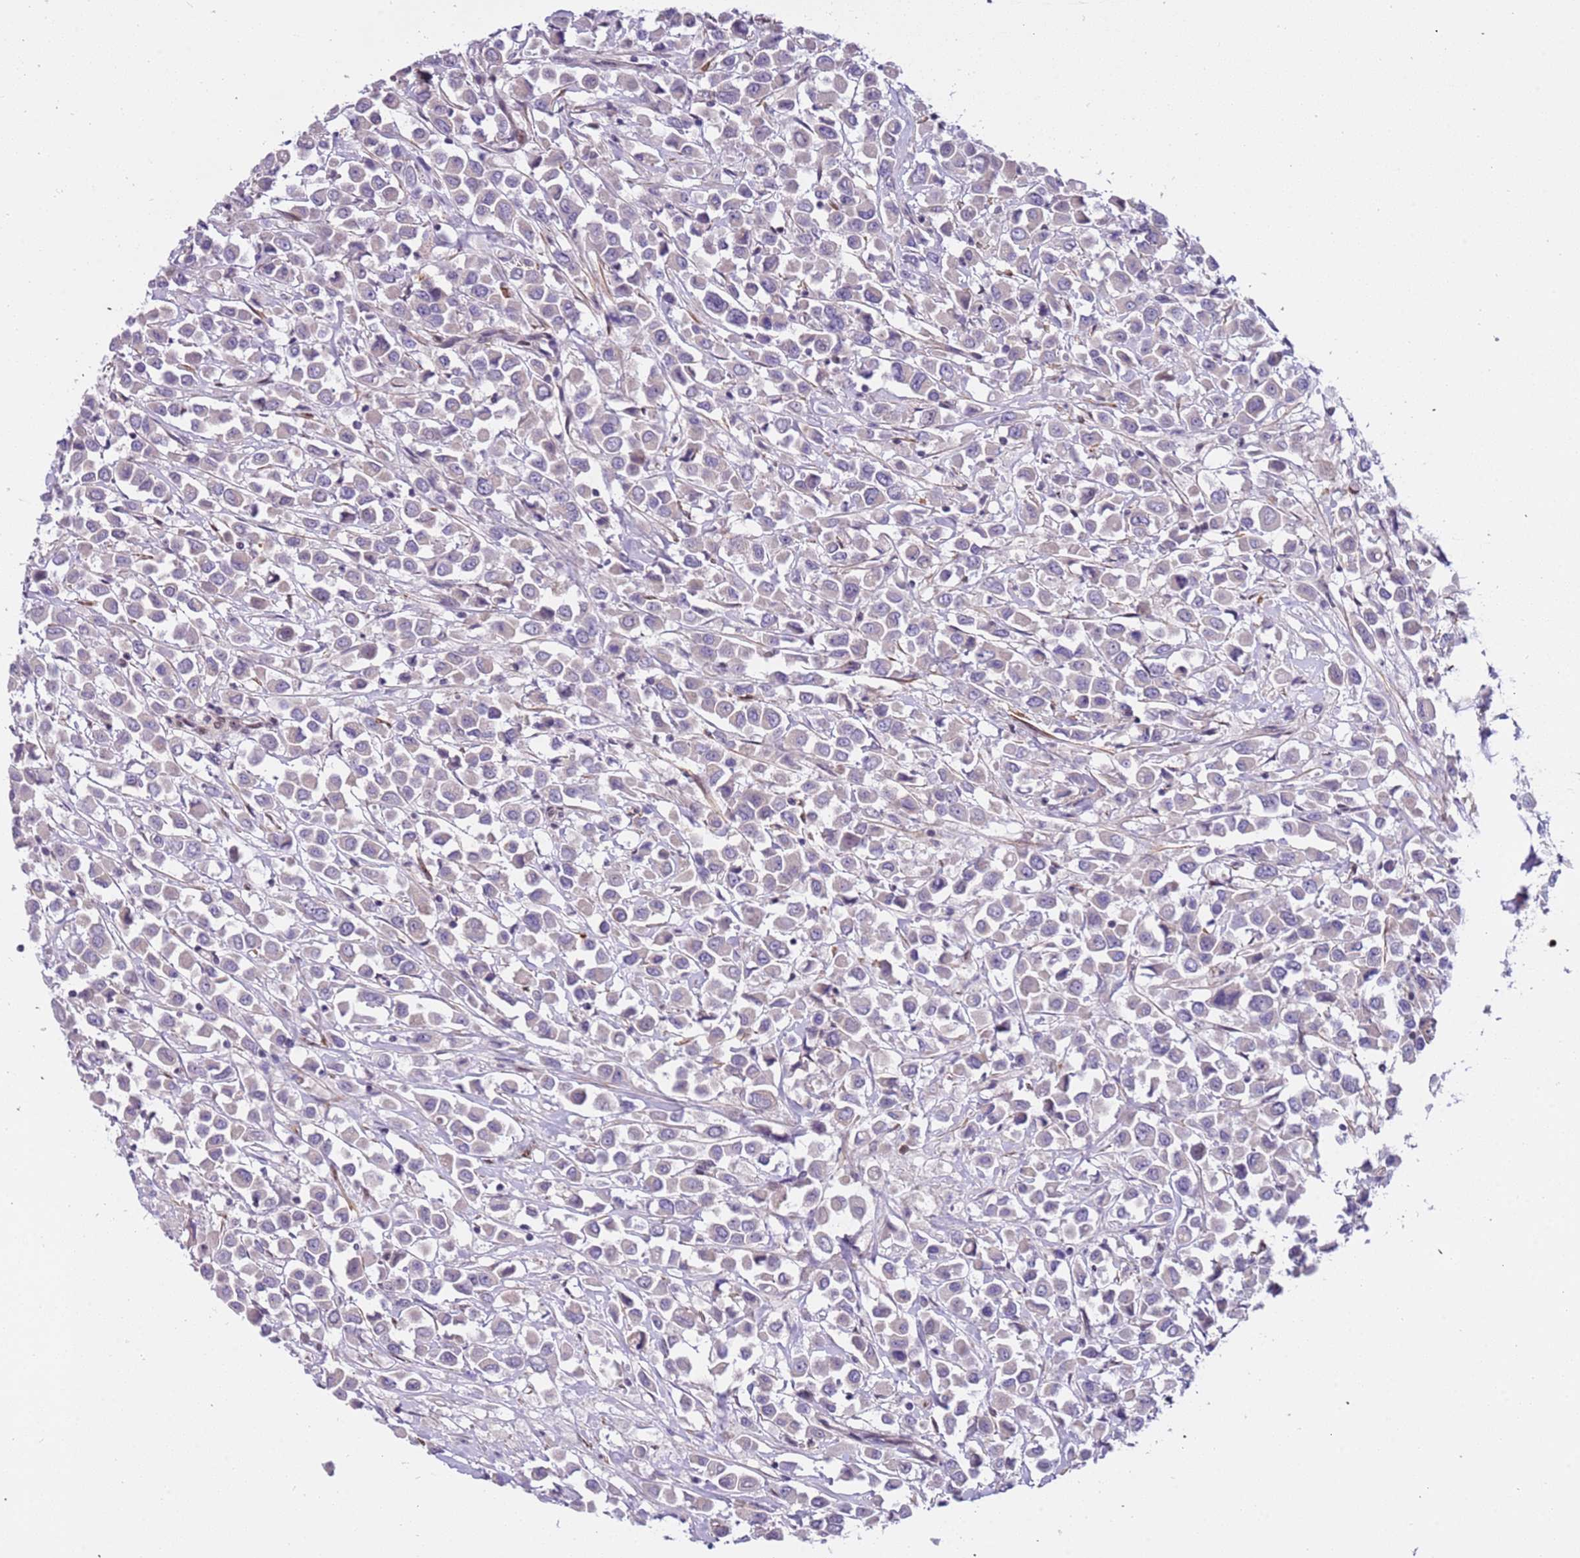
{"staining": {"intensity": "negative", "quantity": "none", "location": "none"}, "tissue": "breast cancer", "cell_type": "Tumor cells", "image_type": "cancer", "snomed": [{"axis": "morphology", "description": "Duct carcinoma"}, {"axis": "topography", "description": "Breast"}], "caption": "Human breast cancer stained for a protein using immunohistochemistry demonstrates no positivity in tumor cells.", "gene": "PLEKHH1", "patient": {"sex": "female", "age": 61}}